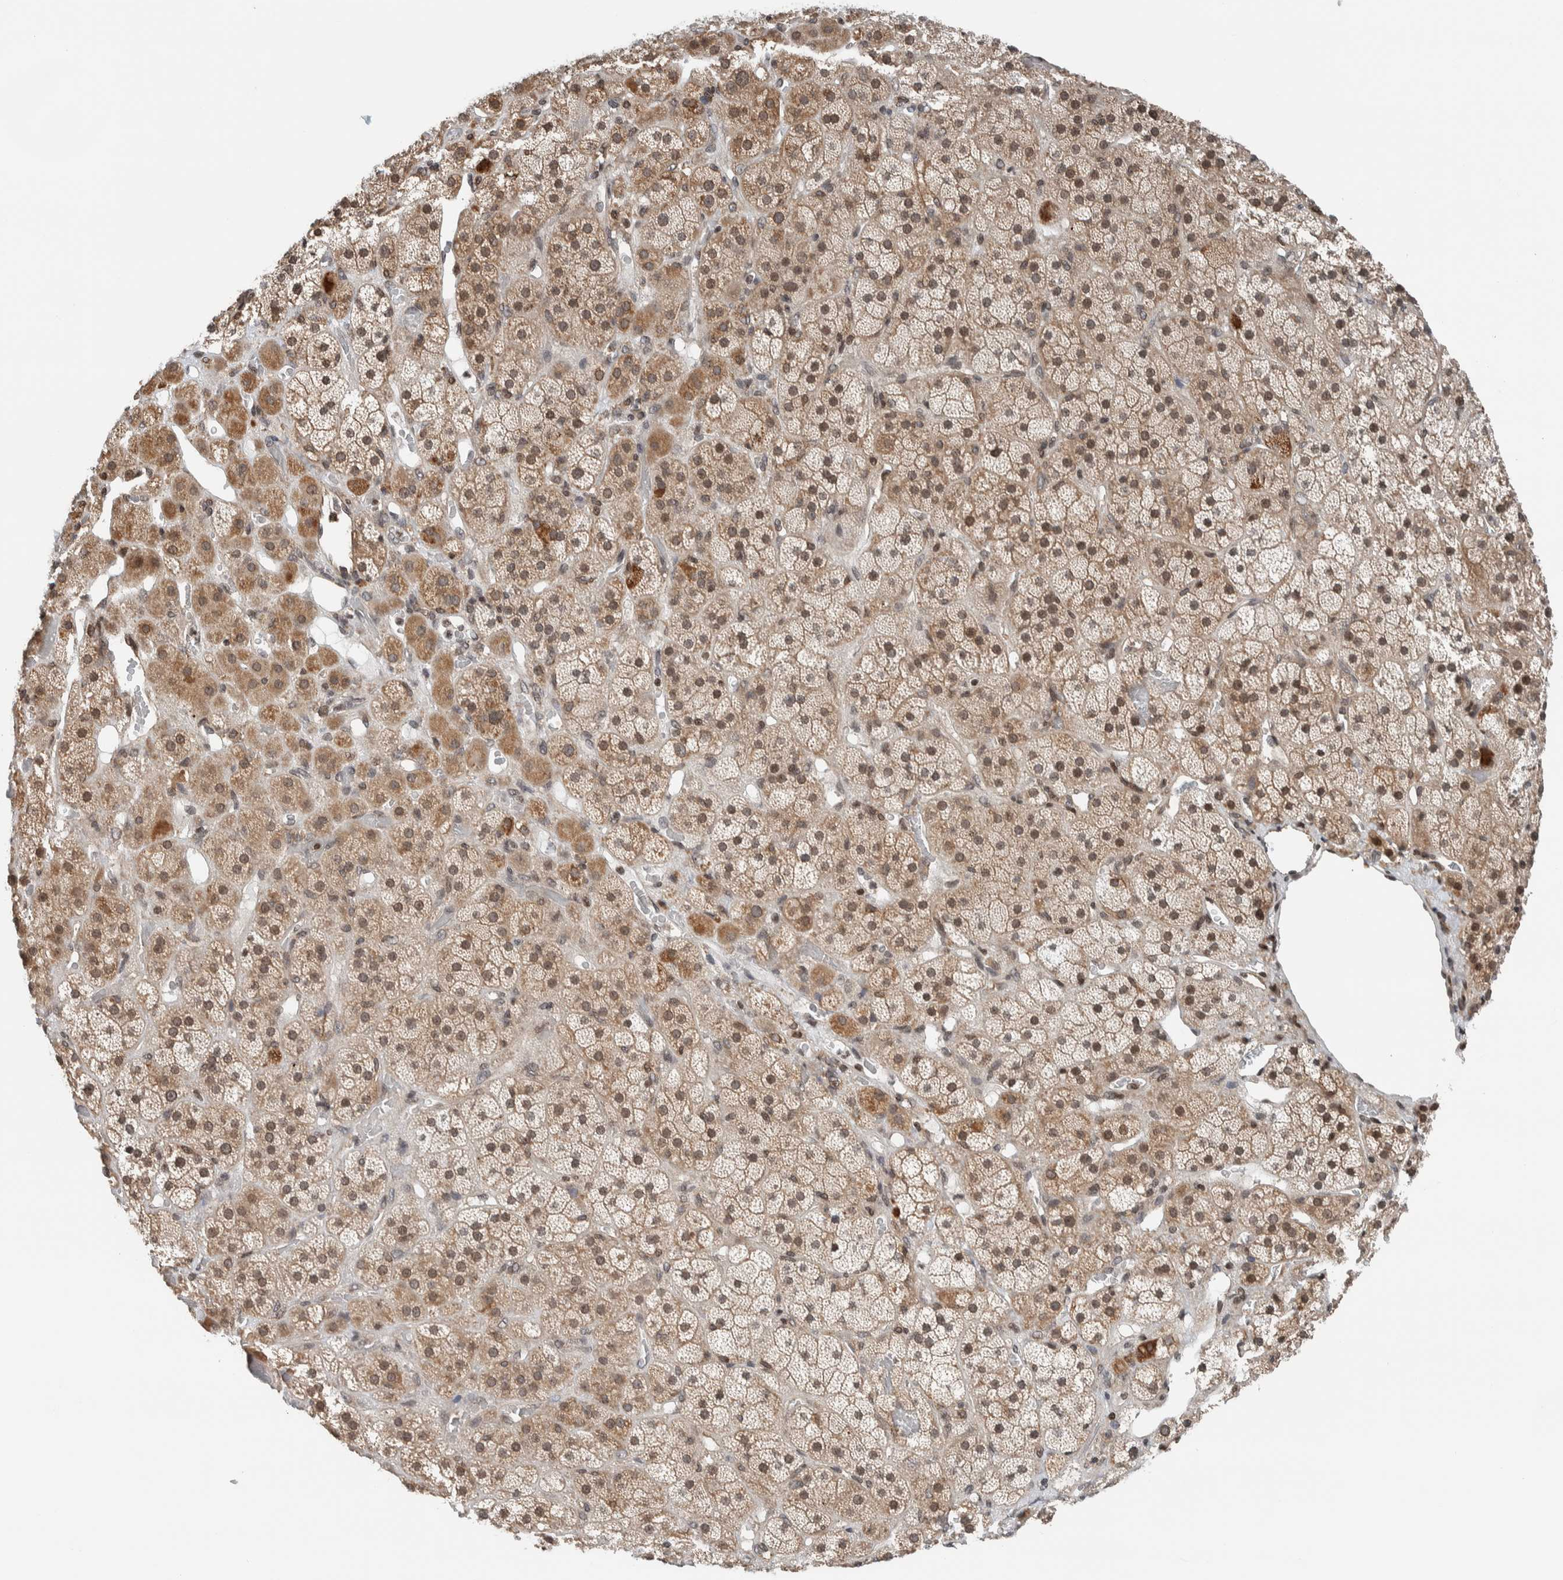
{"staining": {"intensity": "strong", "quantity": ">75%", "location": "cytoplasmic/membranous,nuclear"}, "tissue": "adrenal gland", "cell_type": "Glandular cells", "image_type": "normal", "snomed": [{"axis": "morphology", "description": "Normal tissue, NOS"}, {"axis": "topography", "description": "Adrenal gland"}], "caption": "The histopathology image exhibits staining of normal adrenal gland, revealing strong cytoplasmic/membranous,nuclear protein positivity (brown color) within glandular cells. (DAB (3,3'-diaminobenzidine) IHC, brown staining for protein, blue staining for nuclei).", "gene": "NPLOC4", "patient": {"sex": "male", "age": 57}}